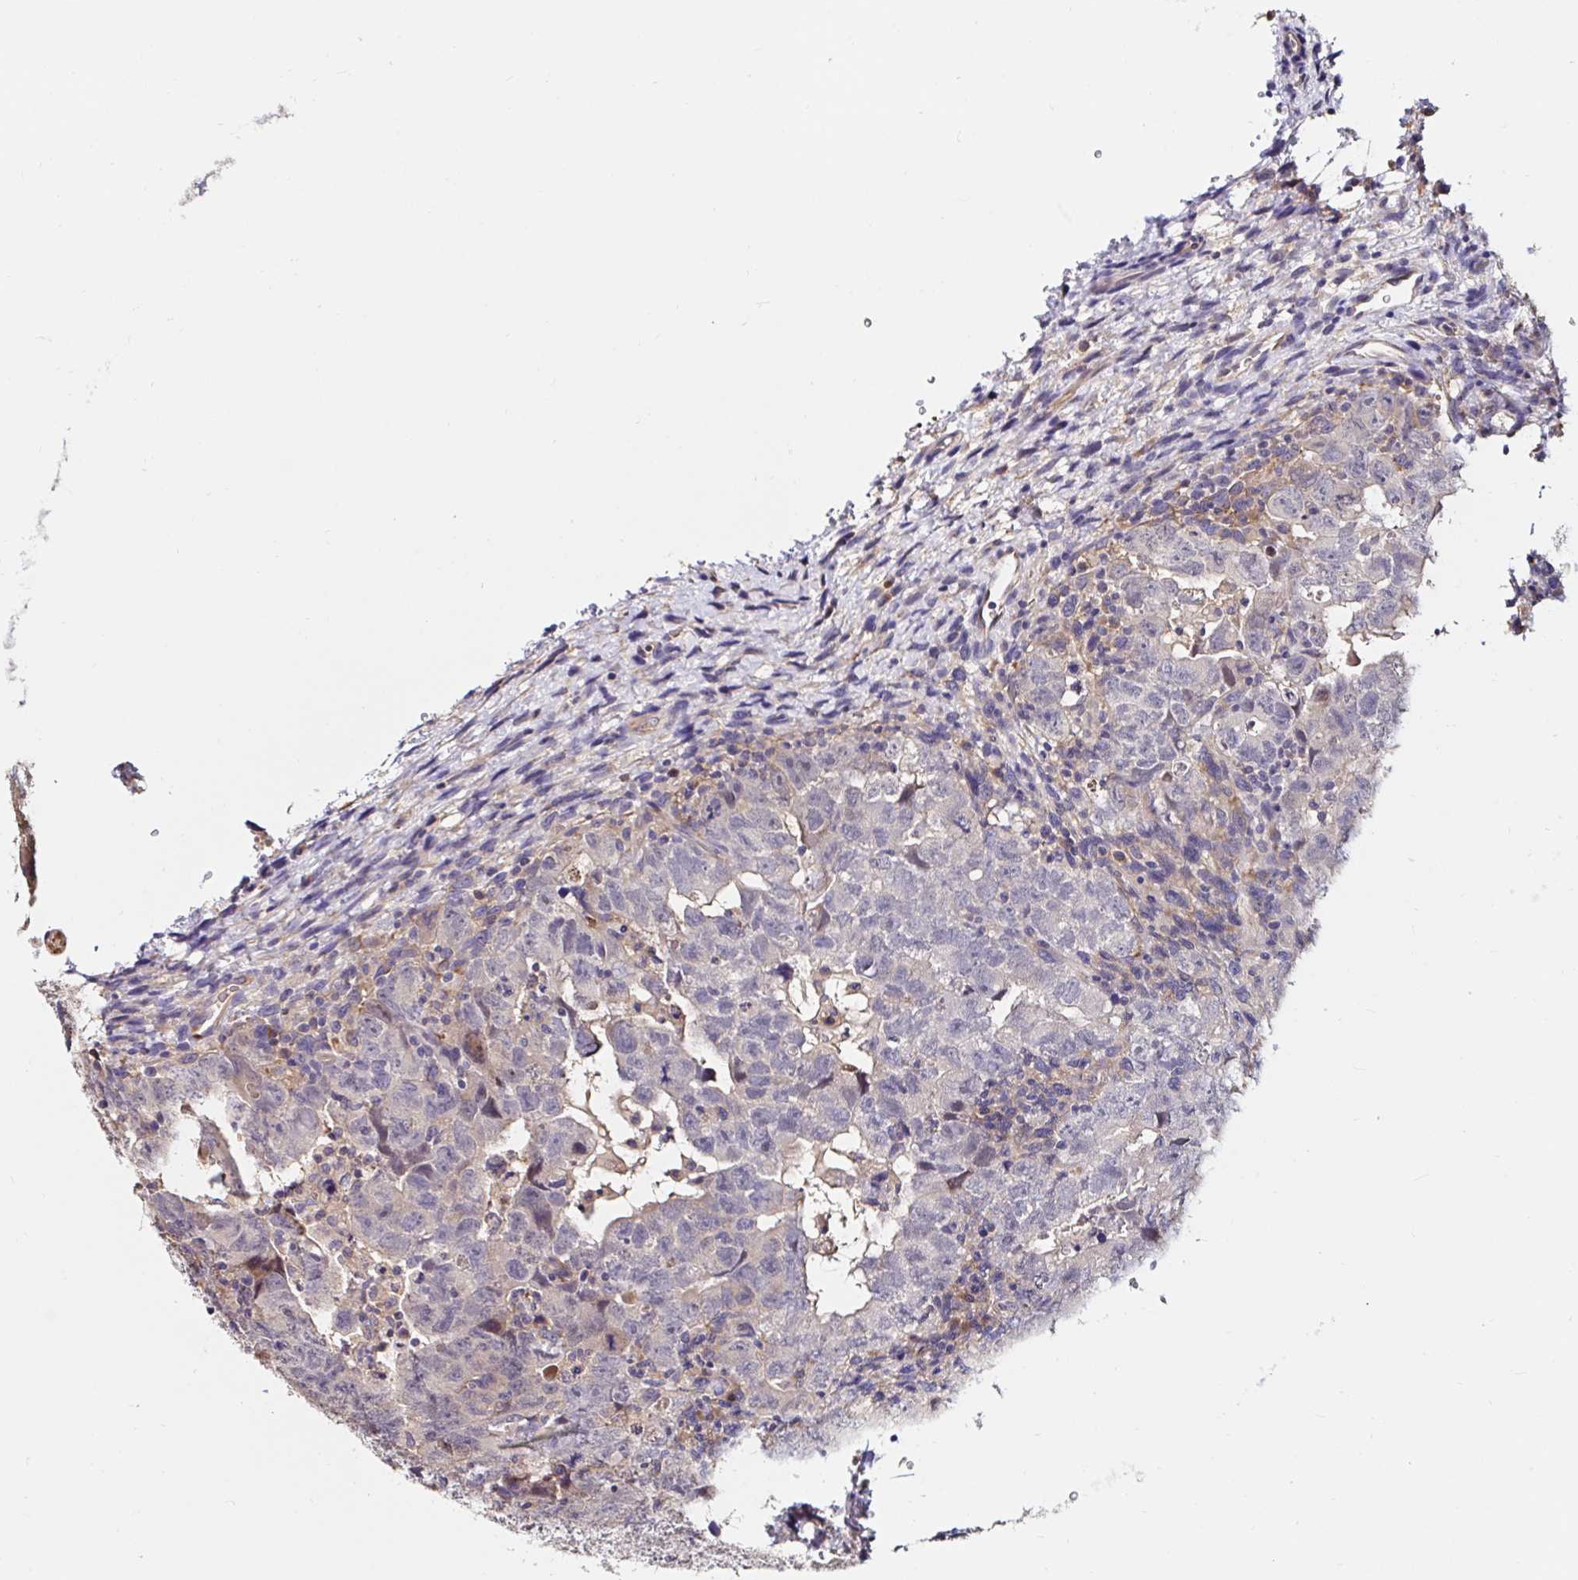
{"staining": {"intensity": "negative", "quantity": "none", "location": "none"}, "tissue": "testis cancer", "cell_type": "Tumor cells", "image_type": "cancer", "snomed": [{"axis": "morphology", "description": "Carcinoma, Embryonal, NOS"}, {"axis": "topography", "description": "Testis"}], "caption": "Tumor cells are negative for brown protein staining in testis cancer. (Stains: DAB (3,3'-diaminobenzidine) immunohistochemistry with hematoxylin counter stain, Microscopy: brightfield microscopy at high magnification).", "gene": "RSRP1", "patient": {"sex": "male", "age": 24}}